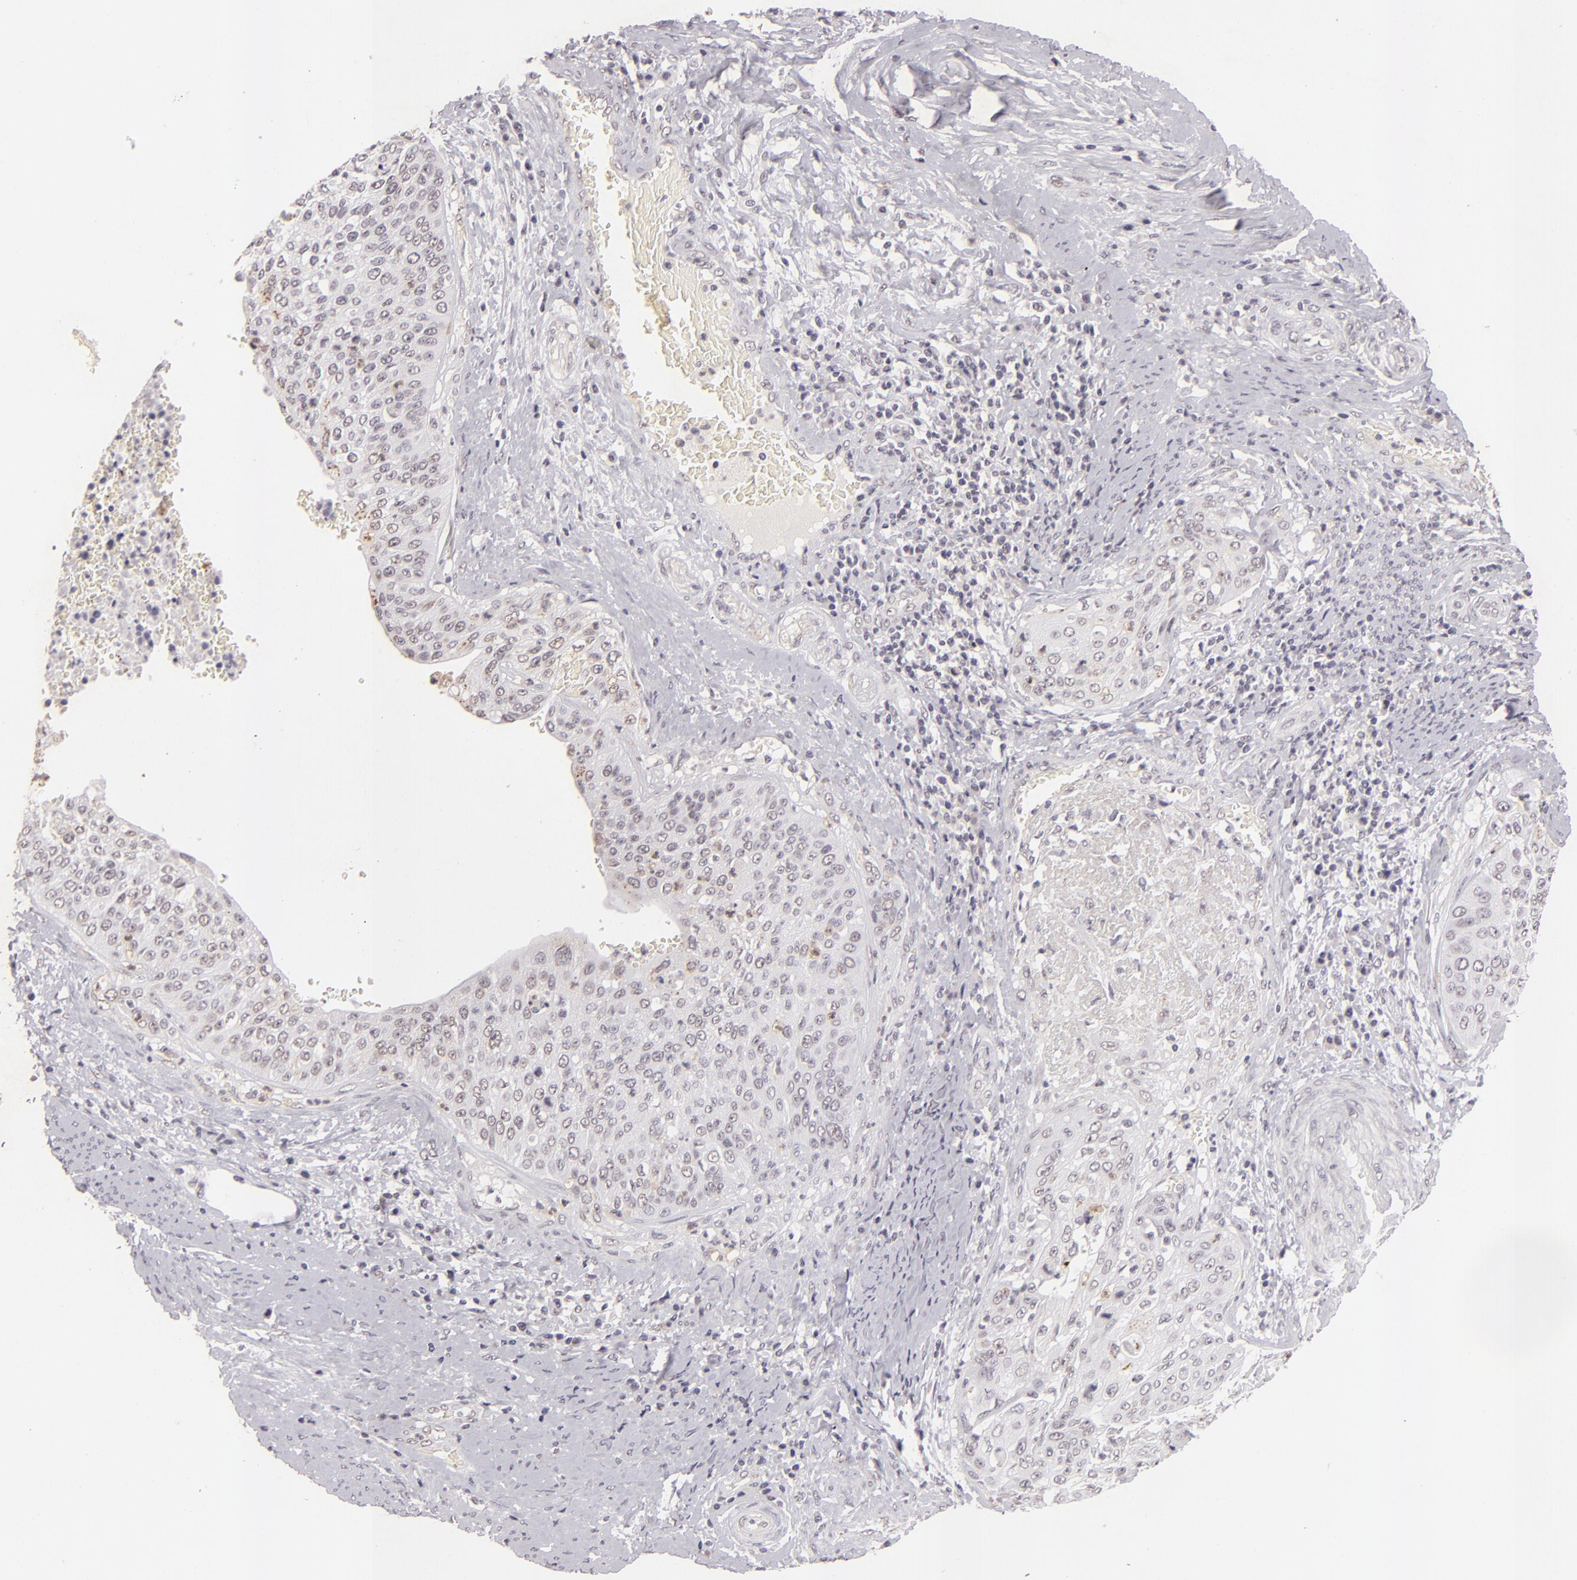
{"staining": {"intensity": "weak", "quantity": "<25%", "location": "nuclear"}, "tissue": "cervical cancer", "cell_type": "Tumor cells", "image_type": "cancer", "snomed": [{"axis": "morphology", "description": "Squamous cell carcinoma, NOS"}, {"axis": "topography", "description": "Cervix"}], "caption": "IHC micrograph of neoplastic tissue: human cervical cancer (squamous cell carcinoma) stained with DAB displays no significant protein expression in tumor cells.", "gene": "CBX3", "patient": {"sex": "female", "age": 41}}